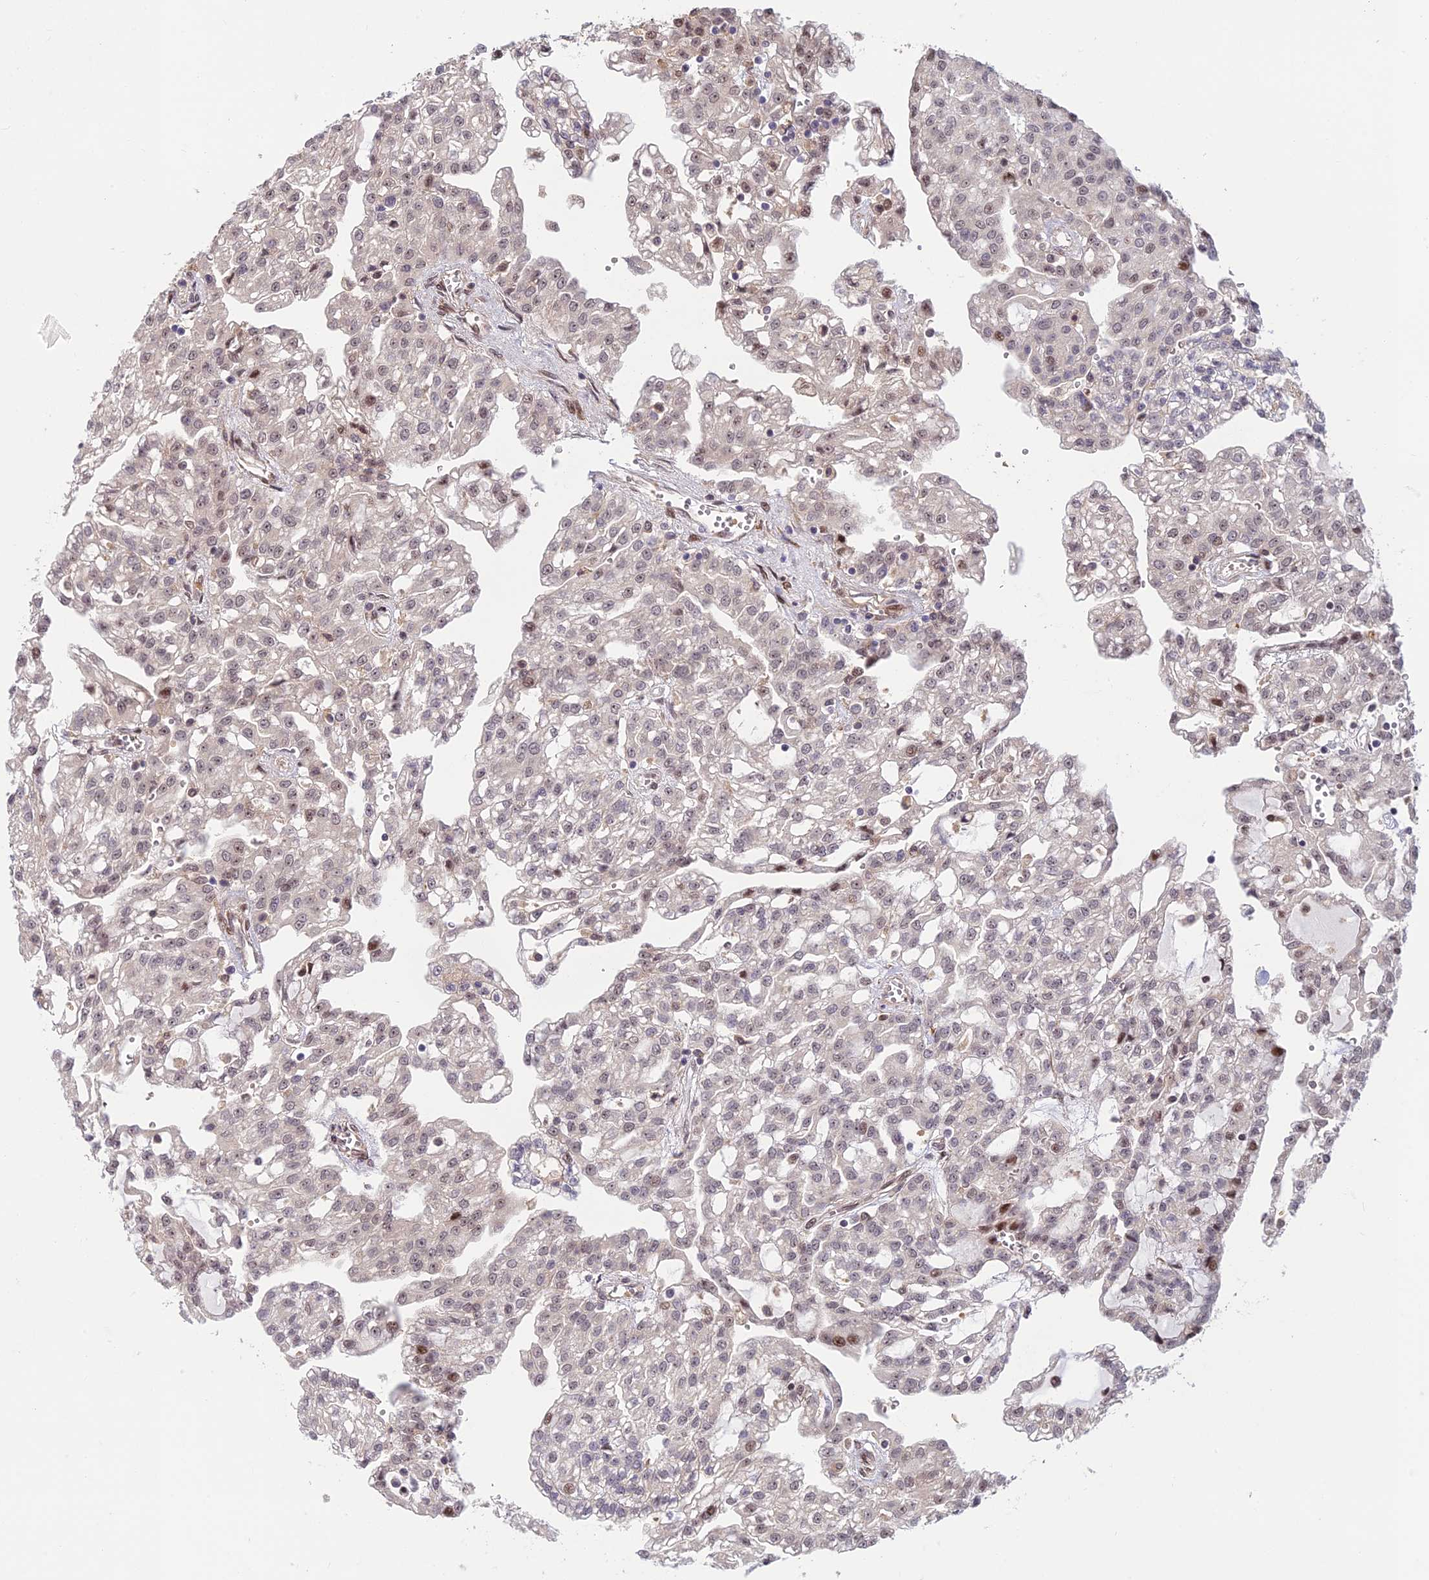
{"staining": {"intensity": "moderate", "quantity": "<25%", "location": "nuclear"}, "tissue": "renal cancer", "cell_type": "Tumor cells", "image_type": "cancer", "snomed": [{"axis": "morphology", "description": "Adenocarcinoma, NOS"}, {"axis": "topography", "description": "Kidney"}], "caption": "Protein staining demonstrates moderate nuclear staining in about <25% of tumor cells in renal adenocarcinoma.", "gene": "UFSP2", "patient": {"sex": "male", "age": 63}}